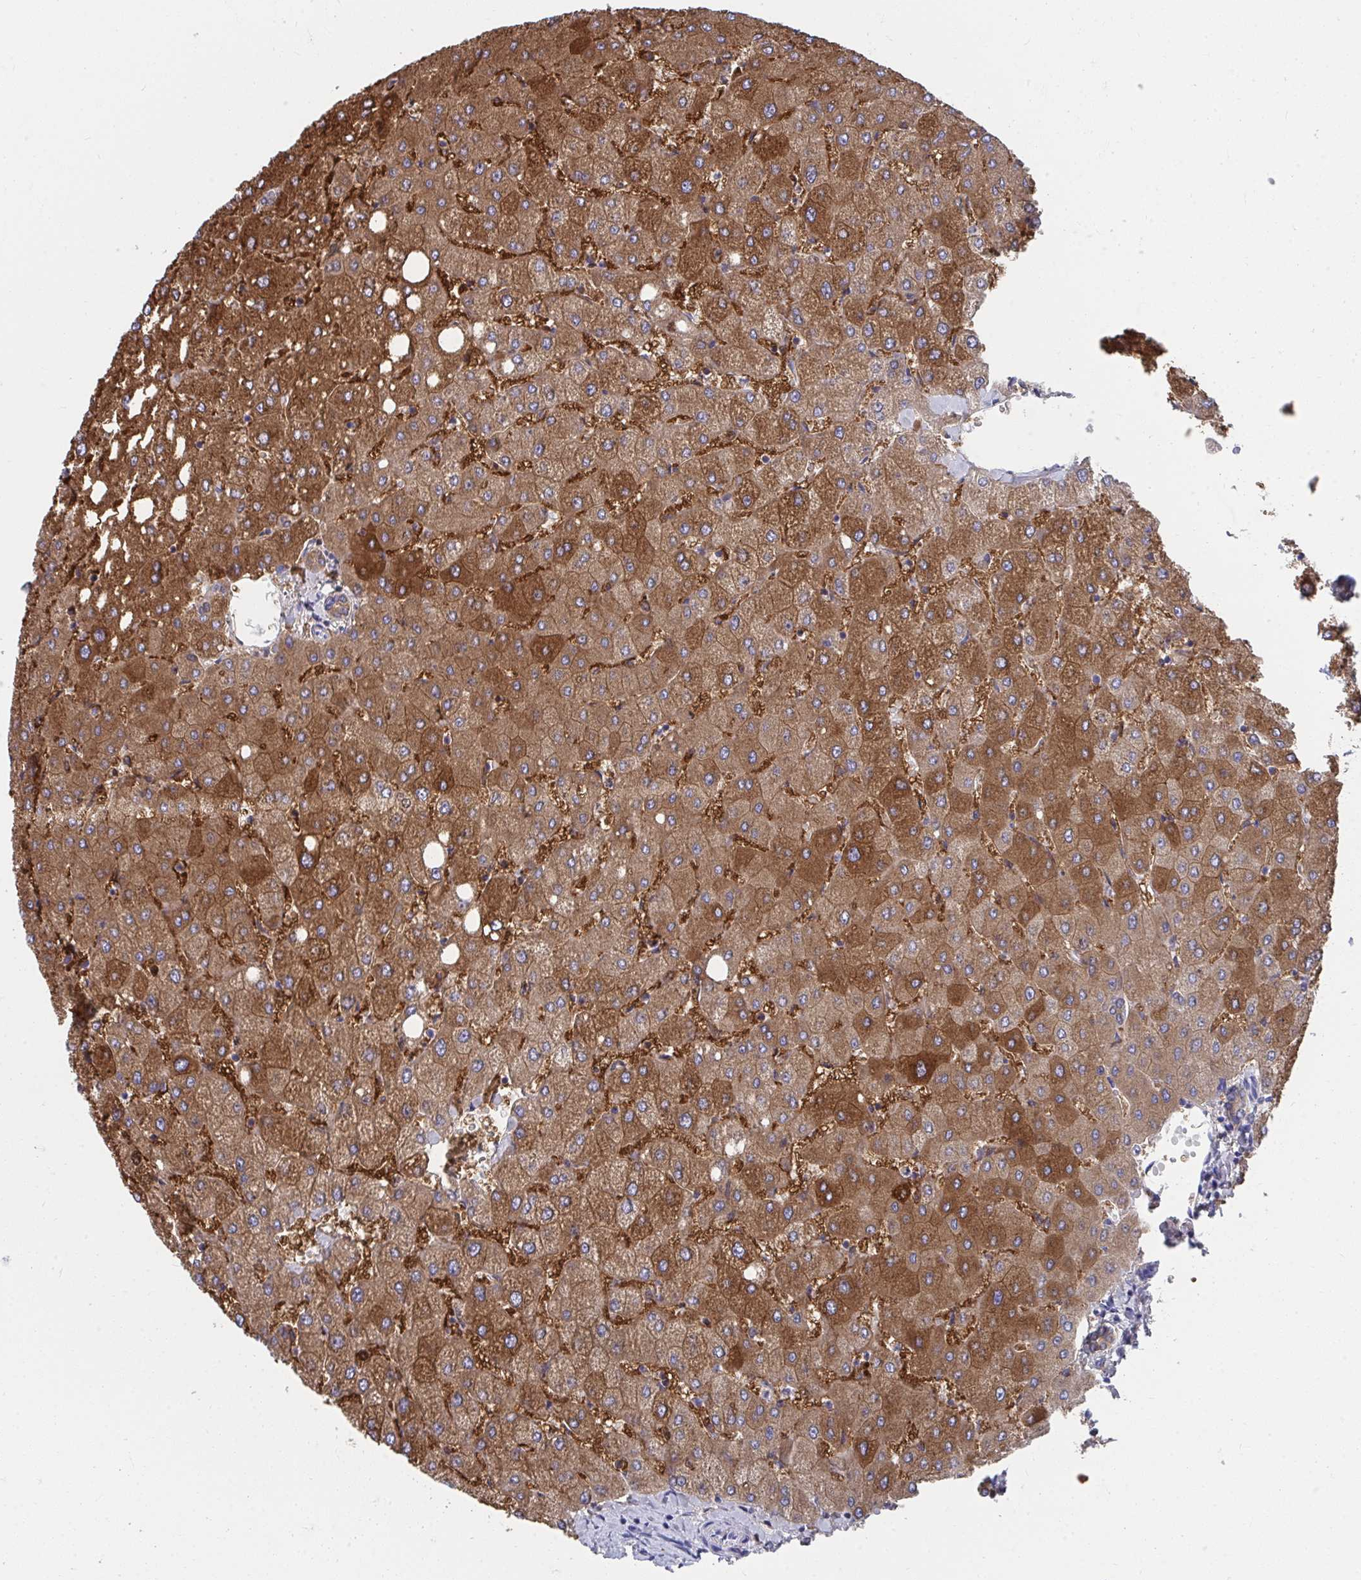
{"staining": {"intensity": "weak", "quantity": "25%-75%", "location": "cytoplasmic/membranous"}, "tissue": "liver", "cell_type": "Cholangiocytes", "image_type": "normal", "snomed": [{"axis": "morphology", "description": "Normal tissue, NOS"}, {"axis": "topography", "description": "Liver"}], "caption": "Immunohistochemical staining of normal liver demonstrates weak cytoplasmic/membranous protein positivity in approximately 25%-75% of cholangiocytes.", "gene": "HGD", "patient": {"sex": "female", "age": 54}}